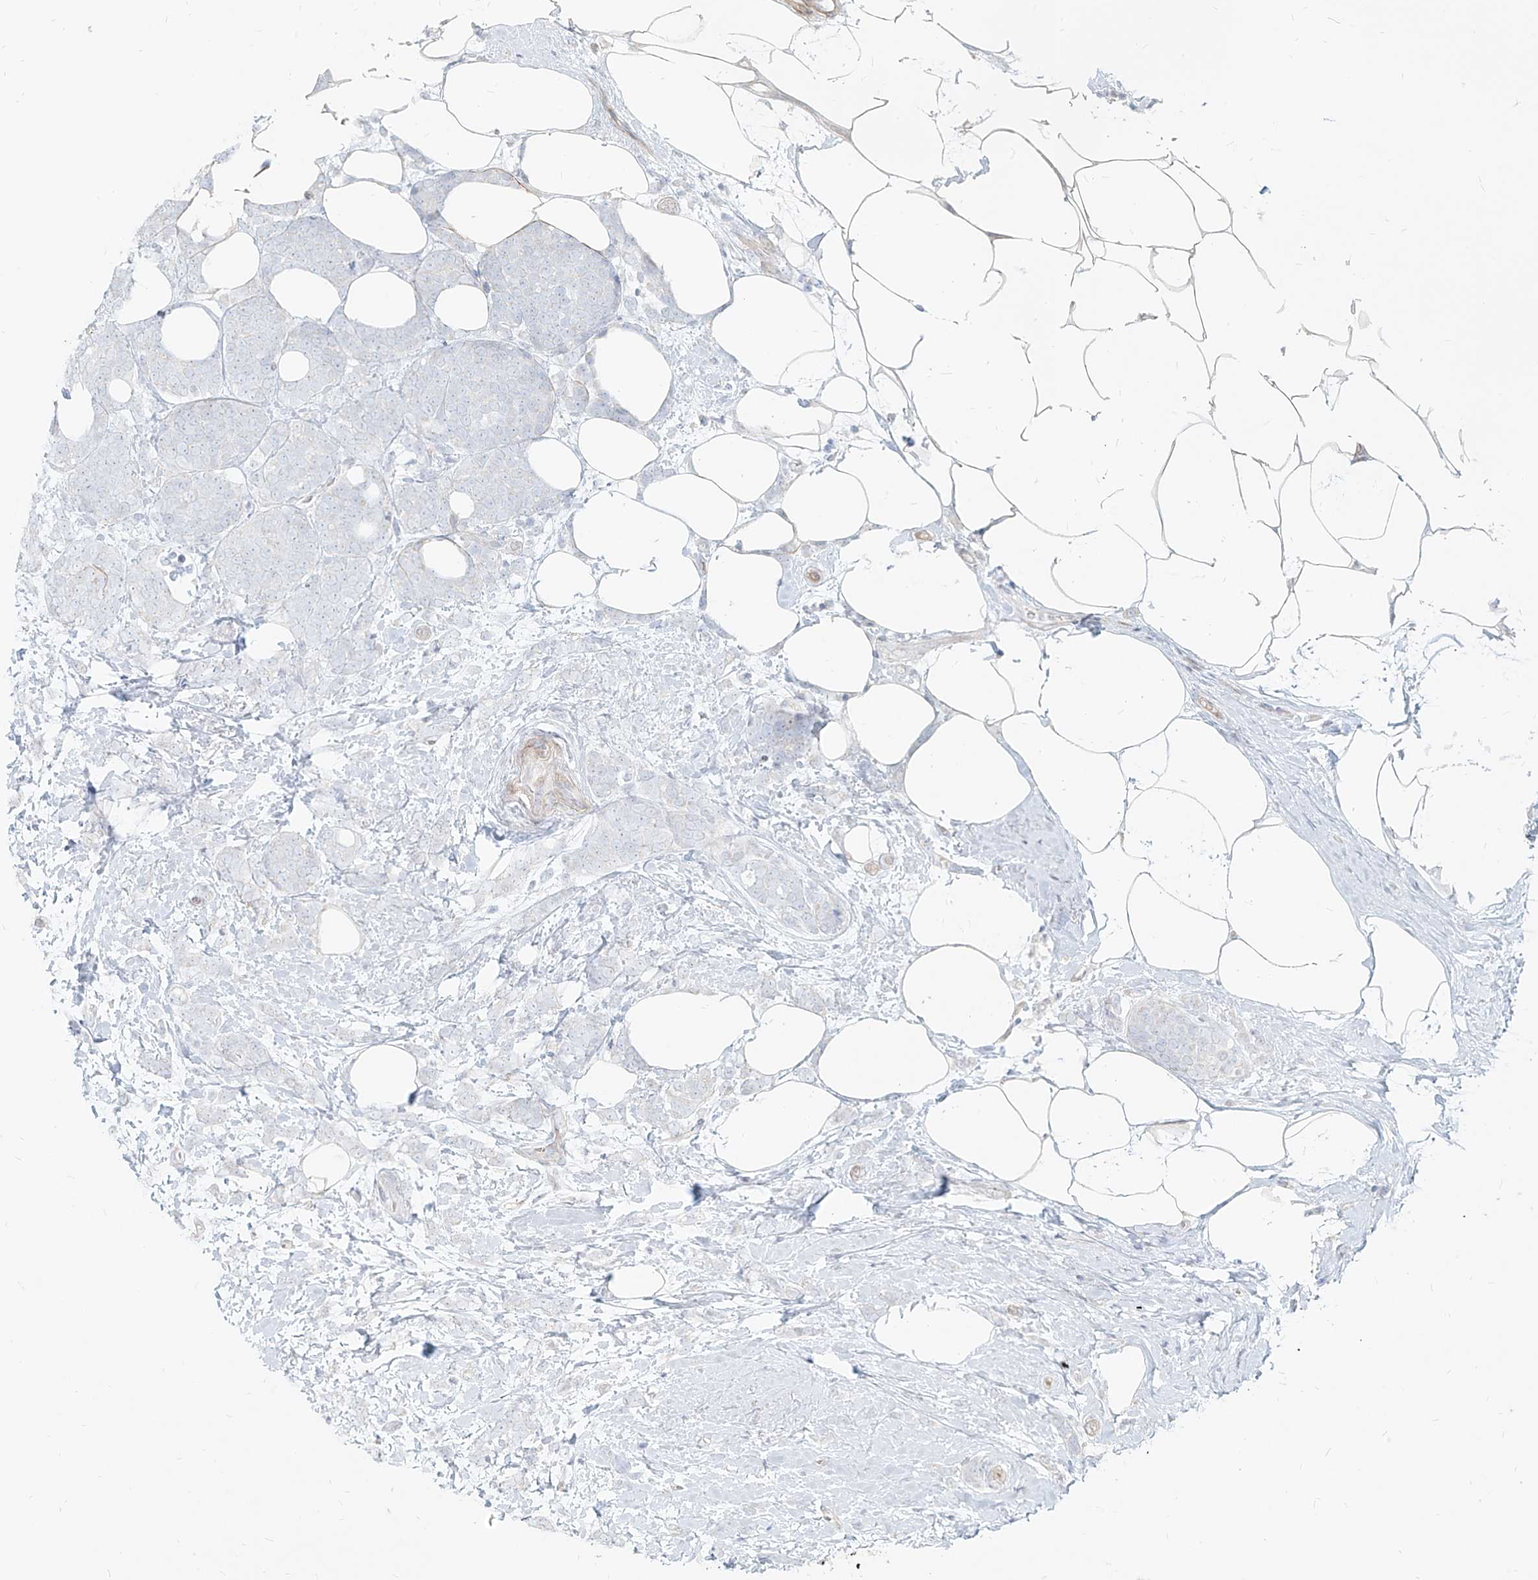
{"staining": {"intensity": "negative", "quantity": "none", "location": "none"}, "tissue": "breast cancer", "cell_type": "Tumor cells", "image_type": "cancer", "snomed": [{"axis": "morphology", "description": "Lobular carcinoma"}, {"axis": "topography", "description": "Breast"}], "caption": "Histopathology image shows no protein staining in tumor cells of breast cancer (lobular carcinoma) tissue.", "gene": "ITPKB", "patient": {"sex": "female", "age": 58}}